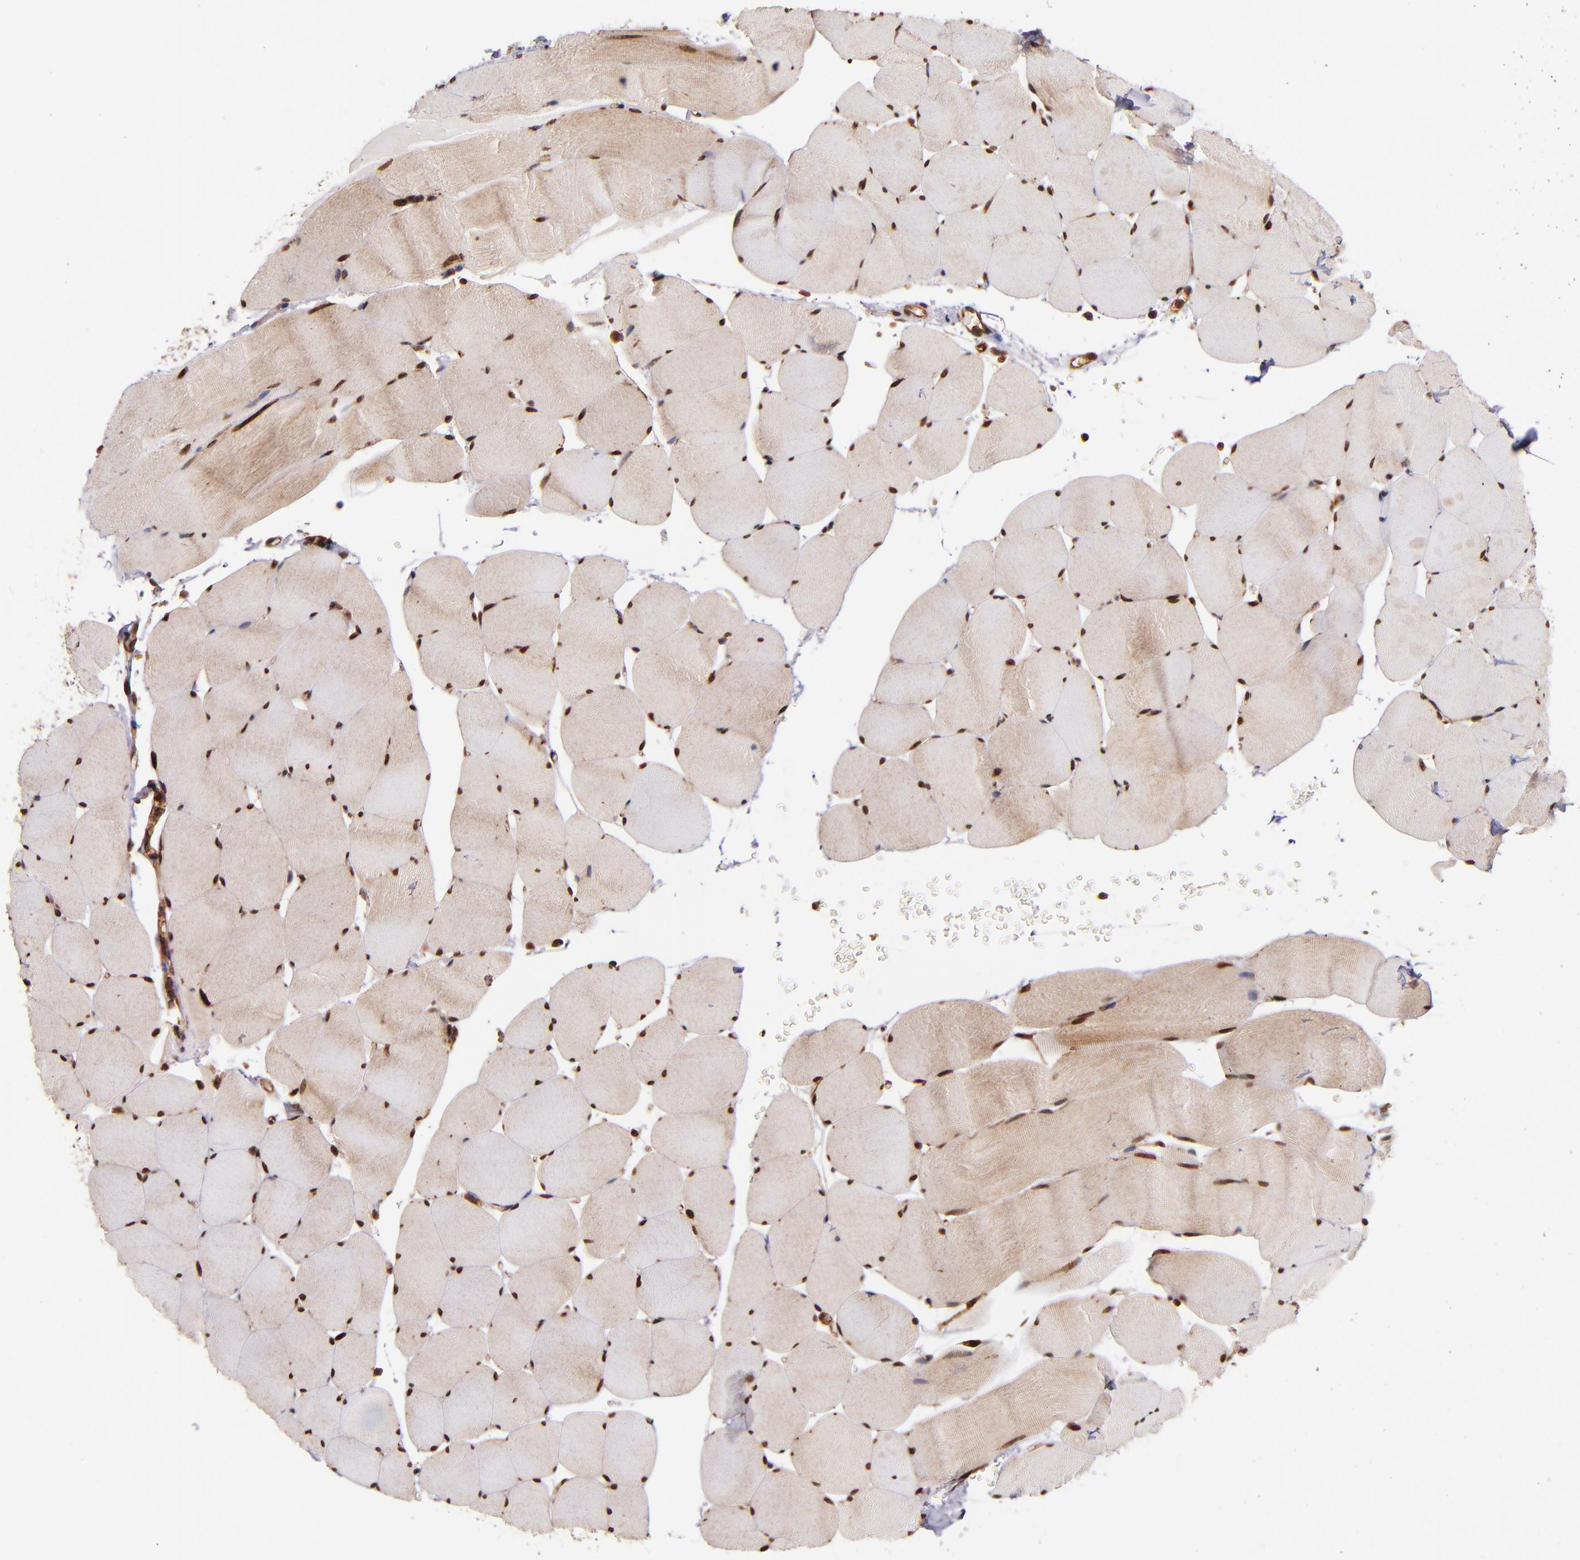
{"staining": {"intensity": "strong", "quantity": ">75%", "location": "cytoplasmic/membranous,nuclear"}, "tissue": "skeletal muscle", "cell_type": "Myocytes", "image_type": "normal", "snomed": [{"axis": "morphology", "description": "Normal tissue, NOS"}, {"axis": "topography", "description": "Skeletal muscle"}], "caption": "Skeletal muscle stained with a brown dye displays strong cytoplasmic/membranous,nuclear positive staining in about >75% of myocytes.", "gene": "STX8", "patient": {"sex": "male", "age": 62}}